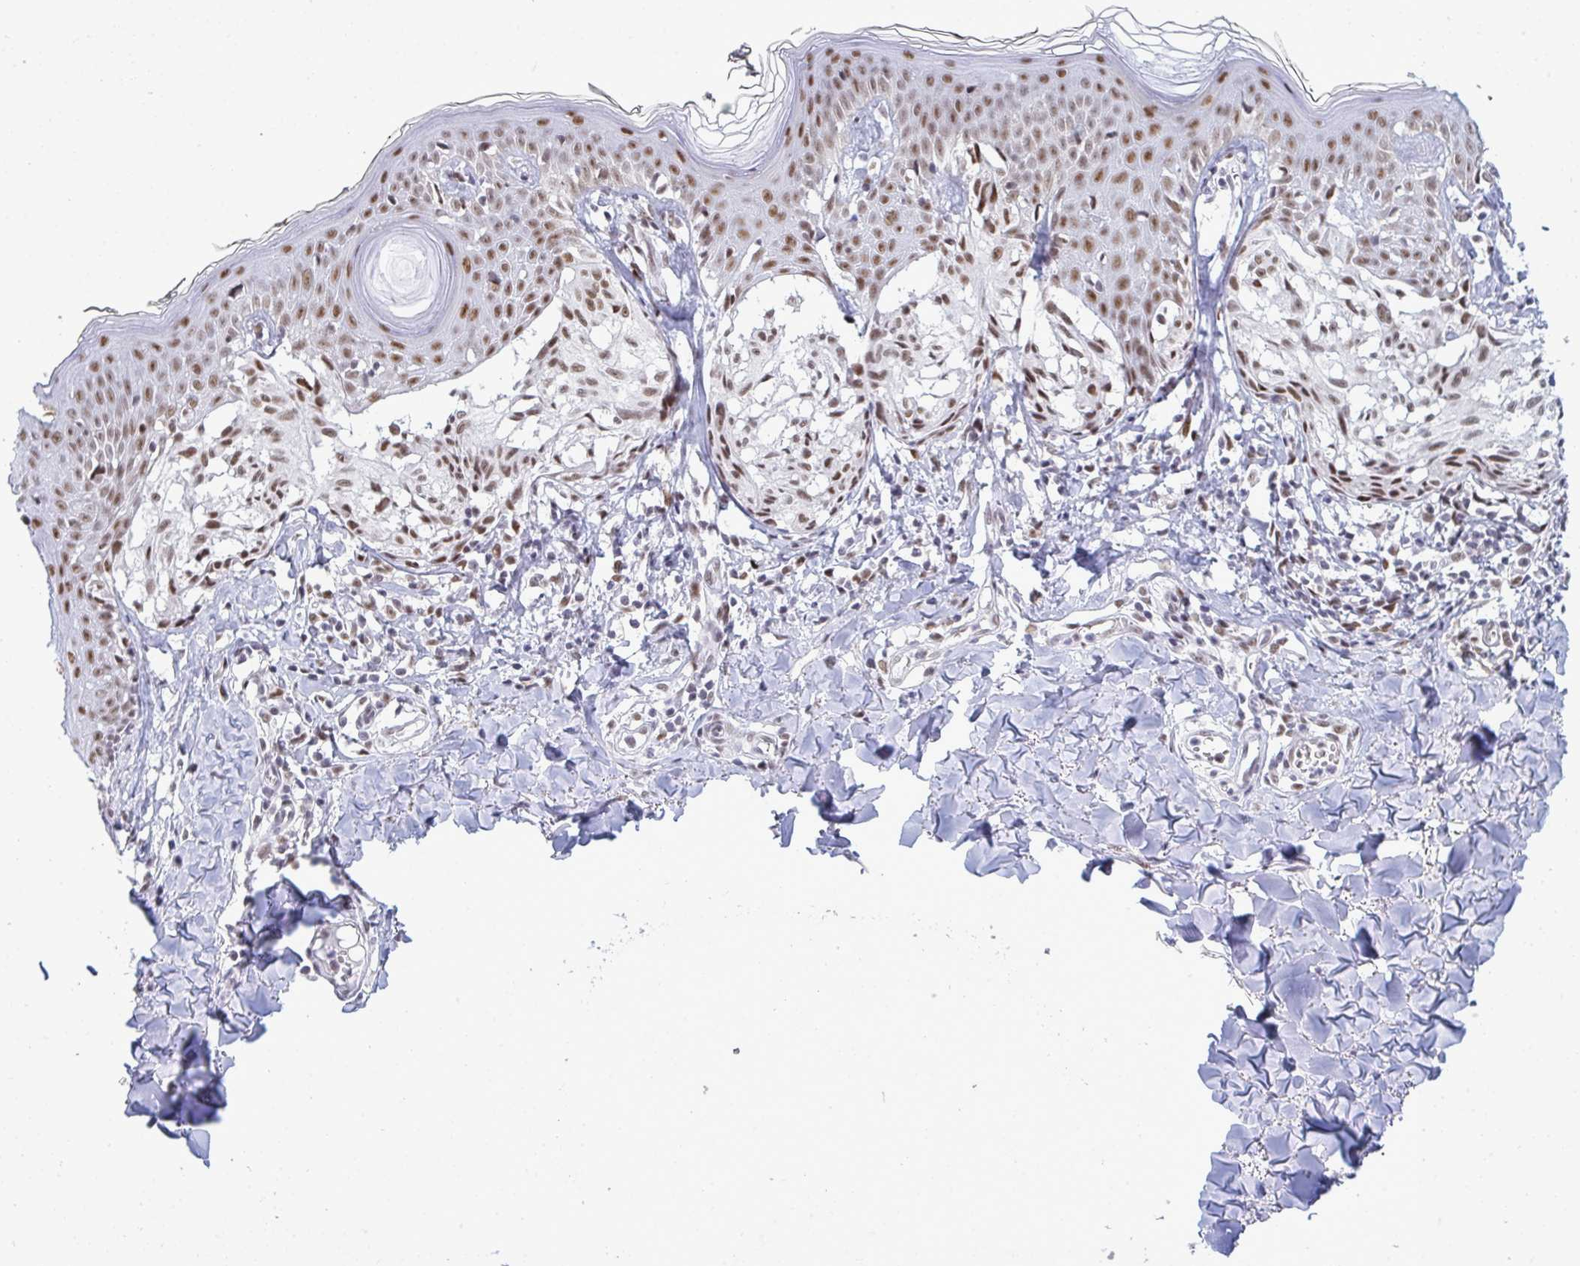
{"staining": {"intensity": "moderate", "quantity": ">75%", "location": "nuclear"}, "tissue": "melanoma", "cell_type": "Tumor cells", "image_type": "cancer", "snomed": [{"axis": "morphology", "description": "Malignant melanoma, NOS"}, {"axis": "topography", "description": "Skin"}], "caption": "Immunohistochemical staining of human melanoma demonstrates medium levels of moderate nuclear protein positivity in about >75% of tumor cells.", "gene": "PPP1R10", "patient": {"sex": "female", "age": 43}}